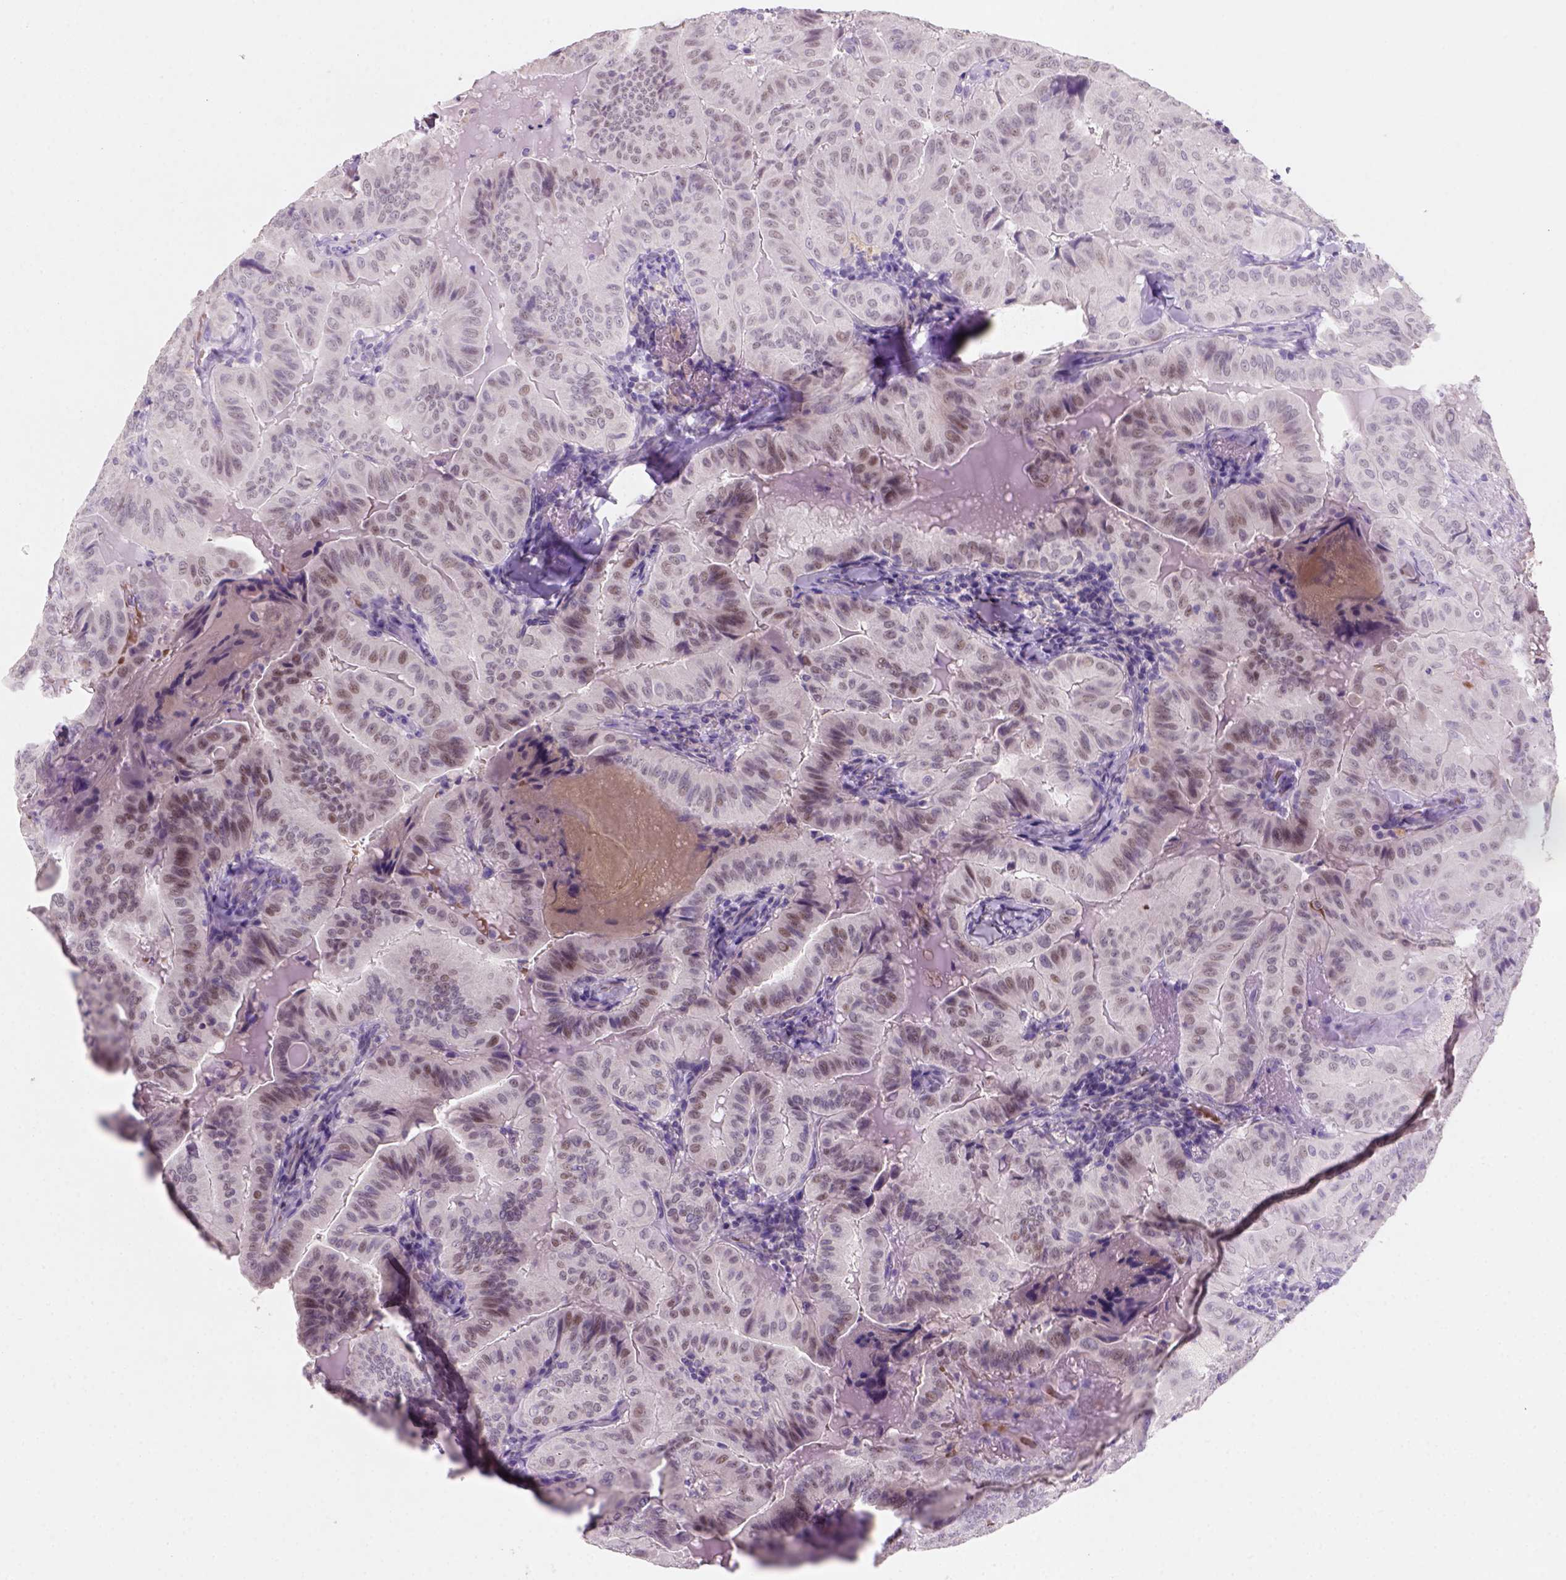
{"staining": {"intensity": "moderate", "quantity": "25%-75%", "location": "nuclear"}, "tissue": "thyroid cancer", "cell_type": "Tumor cells", "image_type": "cancer", "snomed": [{"axis": "morphology", "description": "Papillary adenocarcinoma, NOS"}, {"axis": "topography", "description": "Thyroid gland"}], "caption": "Tumor cells exhibit medium levels of moderate nuclear staining in about 25%-75% of cells in human thyroid papillary adenocarcinoma.", "gene": "ZMAT4", "patient": {"sex": "female", "age": 68}}